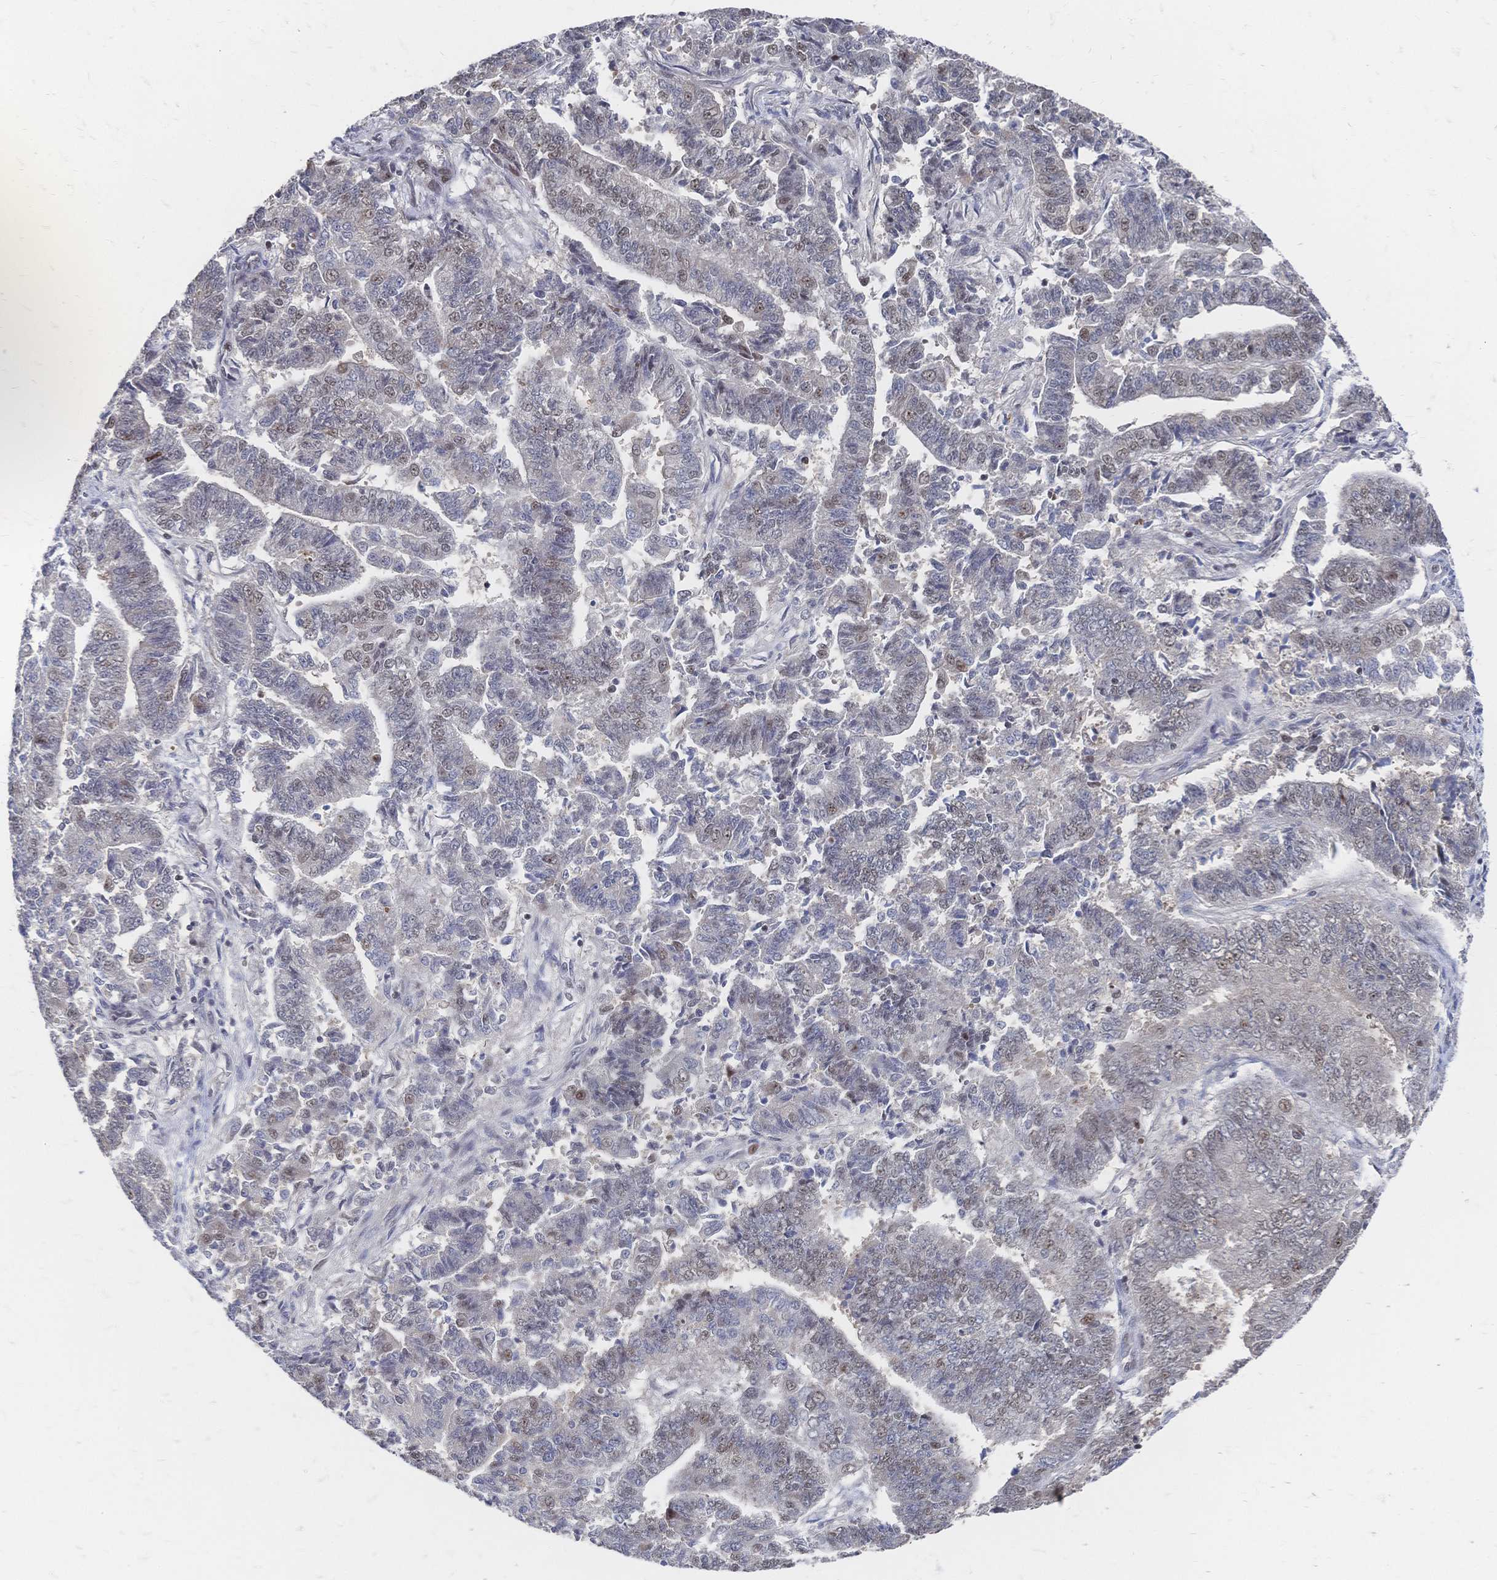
{"staining": {"intensity": "weak", "quantity": "25%-75%", "location": "nuclear"}, "tissue": "endometrial cancer", "cell_type": "Tumor cells", "image_type": "cancer", "snomed": [{"axis": "morphology", "description": "Adenocarcinoma, NOS"}, {"axis": "topography", "description": "Endometrium"}], "caption": "This image shows immunohistochemistry (IHC) staining of endometrial cancer, with low weak nuclear positivity in about 25%-75% of tumor cells.", "gene": "NELFA", "patient": {"sex": "female", "age": 72}}